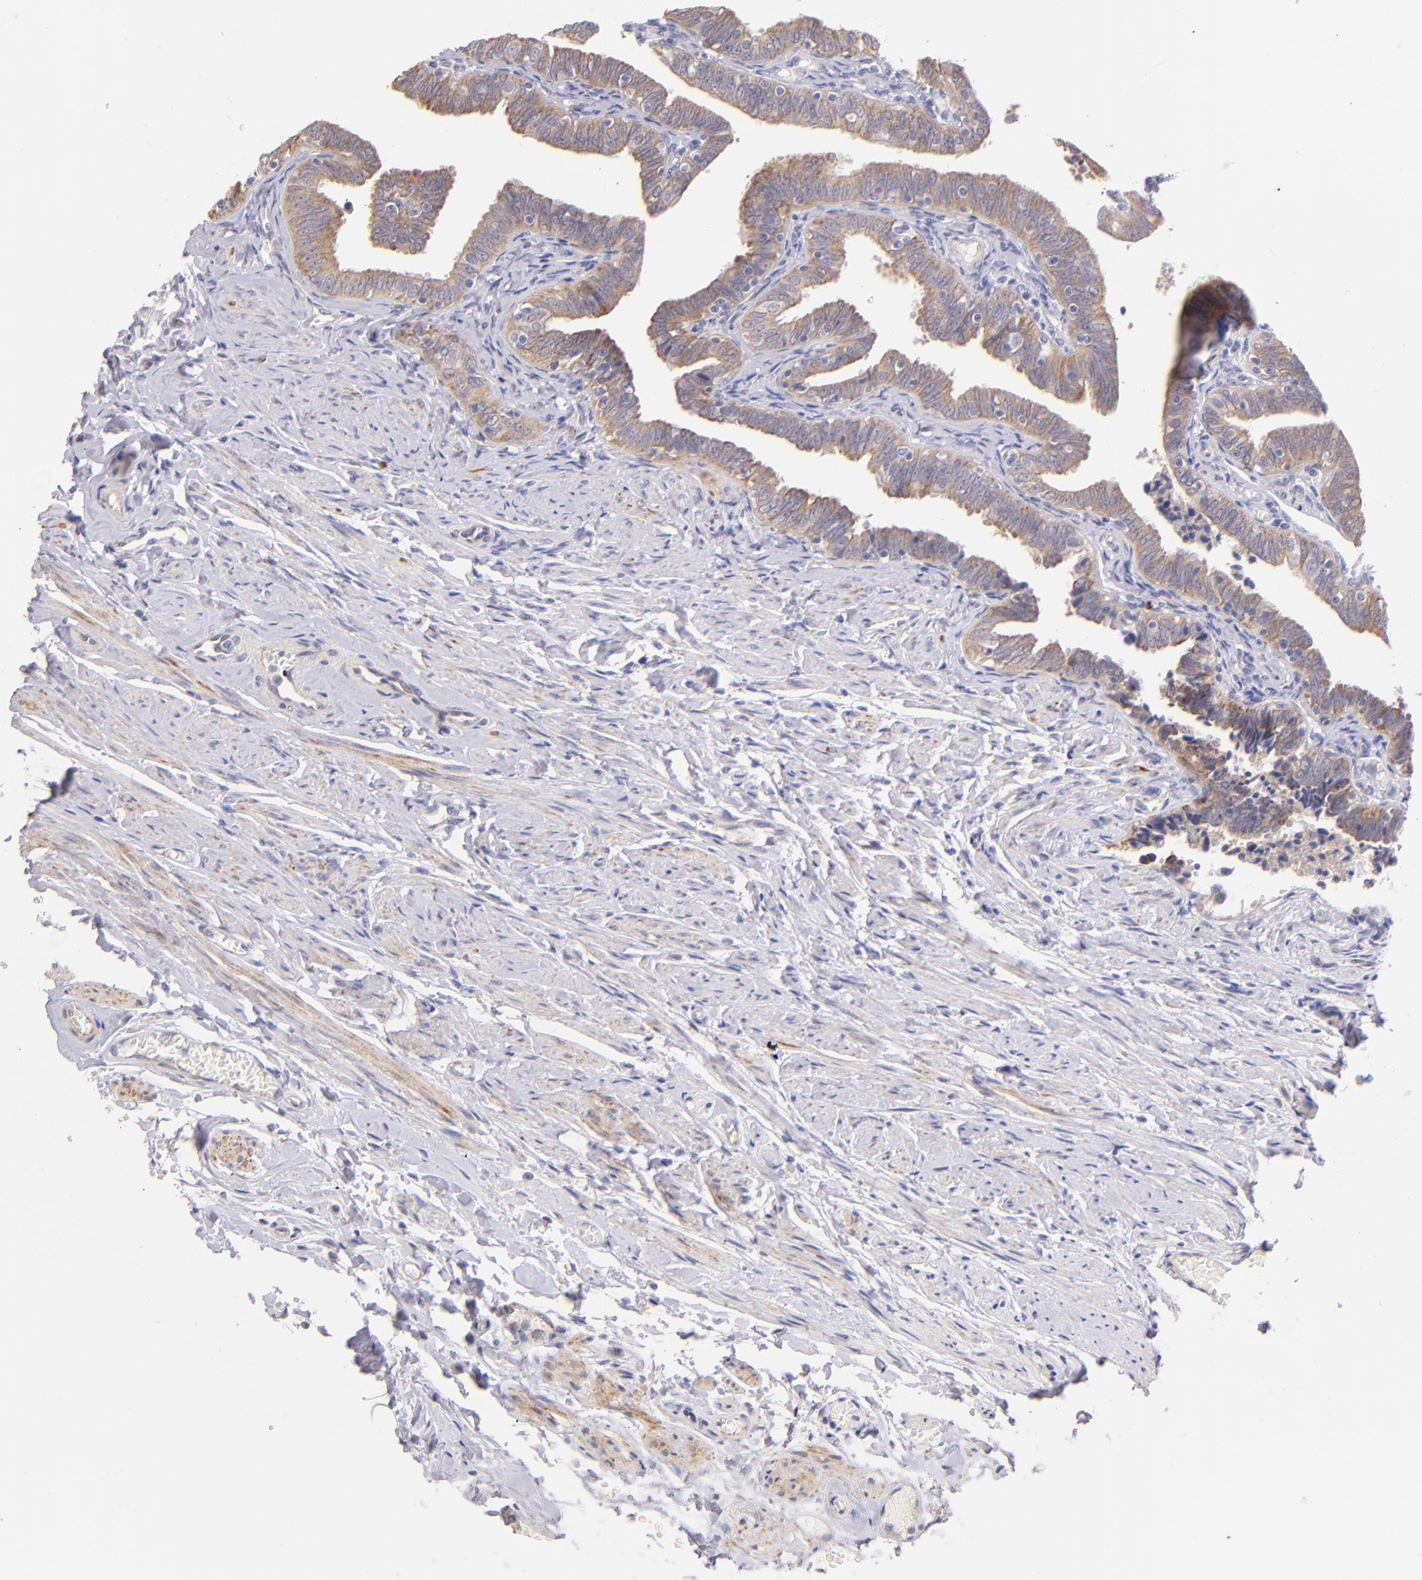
{"staining": {"intensity": "moderate", "quantity": ">75%", "location": "cytoplasmic/membranous"}, "tissue": "fallopian tube", "cell_type": "Glandular cells", "image_type": "normal", "snomed": [{"axis": "morphology", "description": "Normal tissue, NOS"}, {"axis": "topography", "description": "Fallopian tube"}, {"axis": "topography", "description": "Ovary"}], "caption": "An immunohistochemistry photomicrograph of normal tissue is shown. Protein staining in brown shows moderate cytoplasmic/membranous positivity in fallopian tube within glandular cells.", "gene": "SH2D4A", "patient": {"sex": "female", "age": 69}}